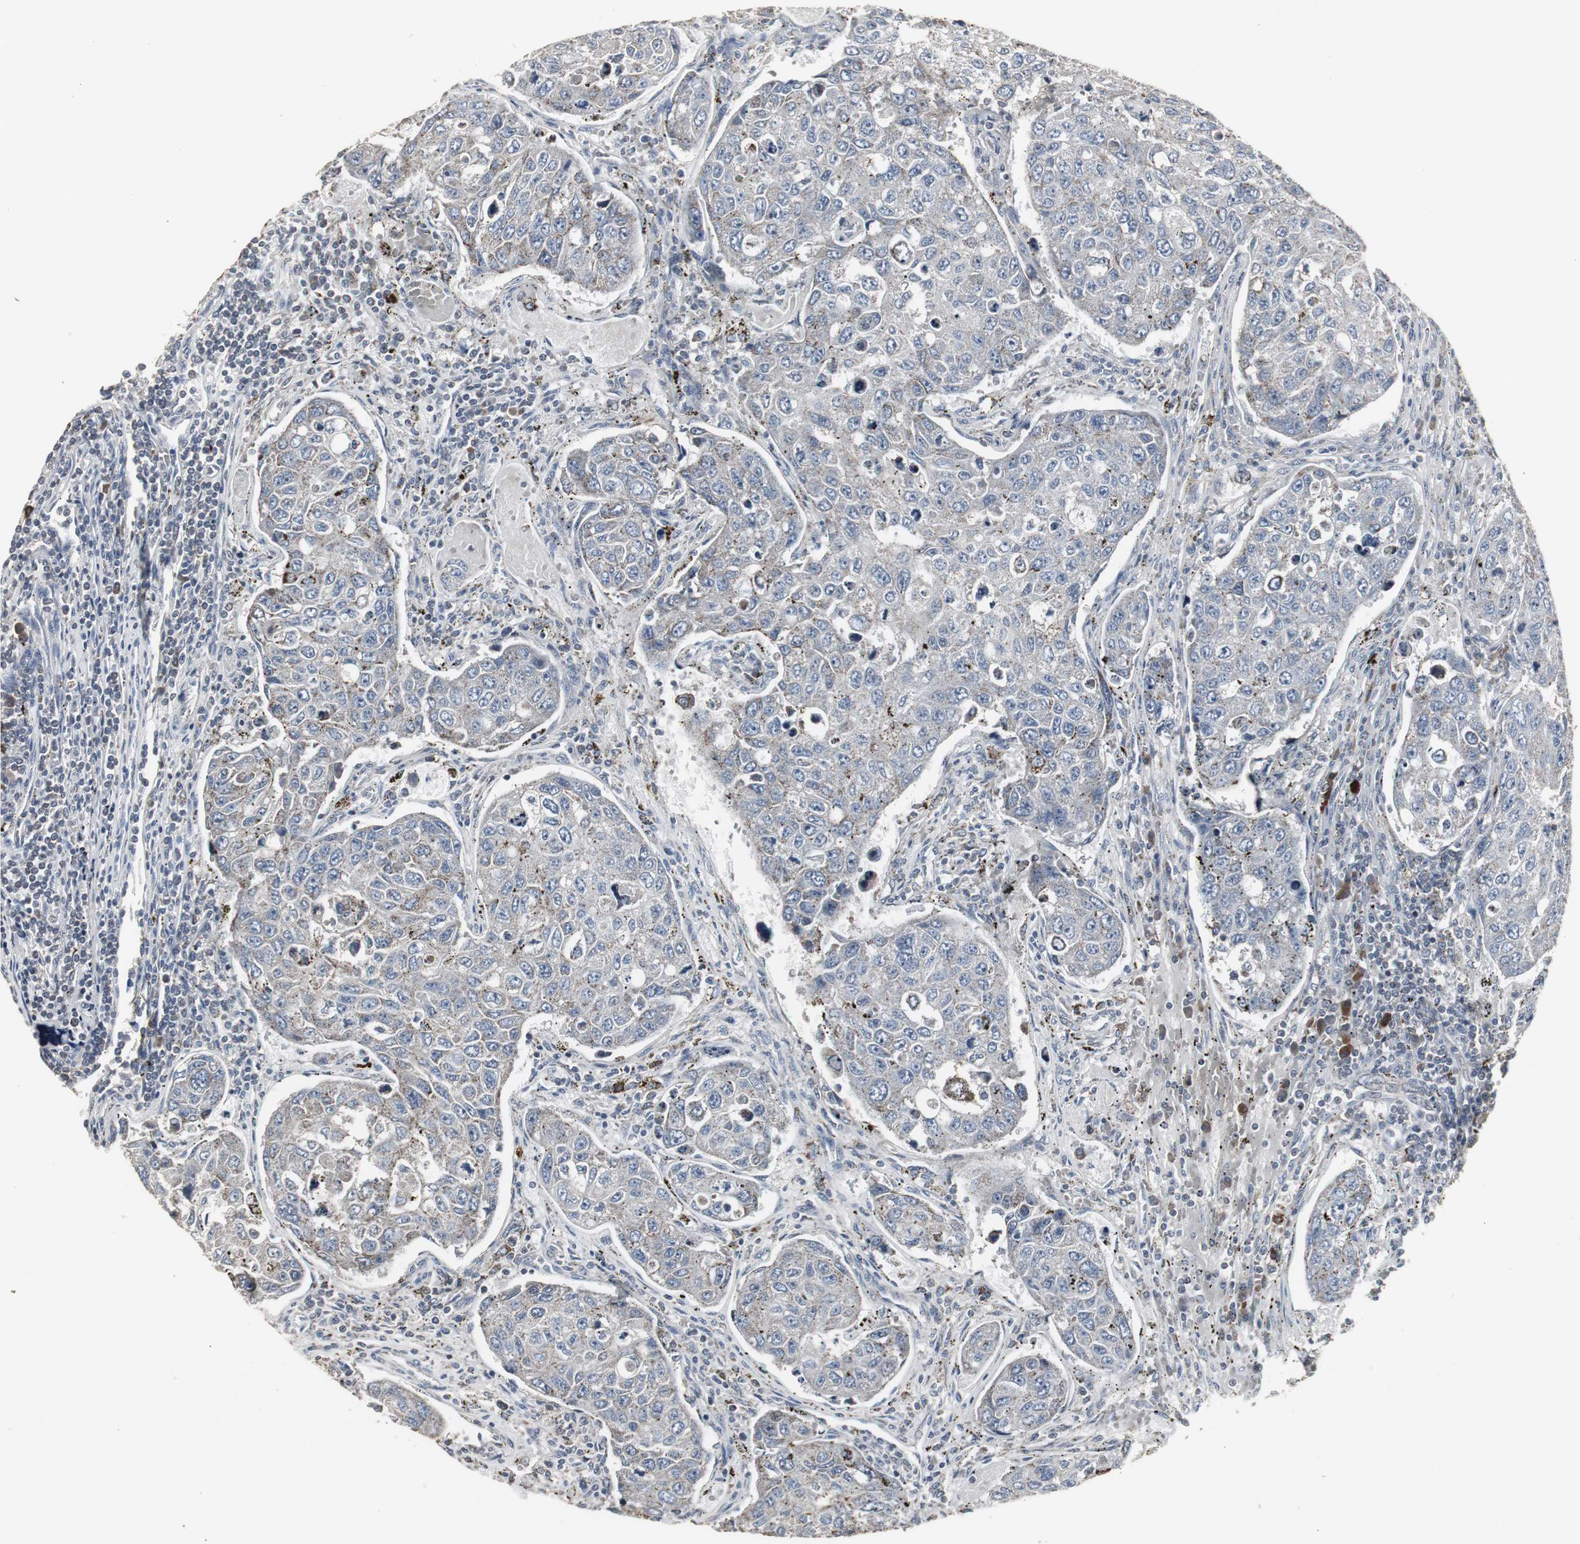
{"staining": {"intensity": "moderate", "quantity": "<25%", "location": "cytoplasmic/membranous"}, "tissue": "urothelial cancer", "cell_type": "Tumor cells", "image_type": "cancer", "snomed": [{"axis": "morphology", "description": "Urothelial carcinoma, High grade"}, {"axis": "topography", "description": "Lymph node"}, {"axis": "topography", "description": "Urinary bladder"}], "caption": "This histopathology image reveals IHC staining of human urothelial carcinoma (high-grade), with low moderate cytoplasmic/membranous expression in about <25% of tumor cells.", "gene": "ACAA1", "patient": {"sex": "male", "age": 51}}